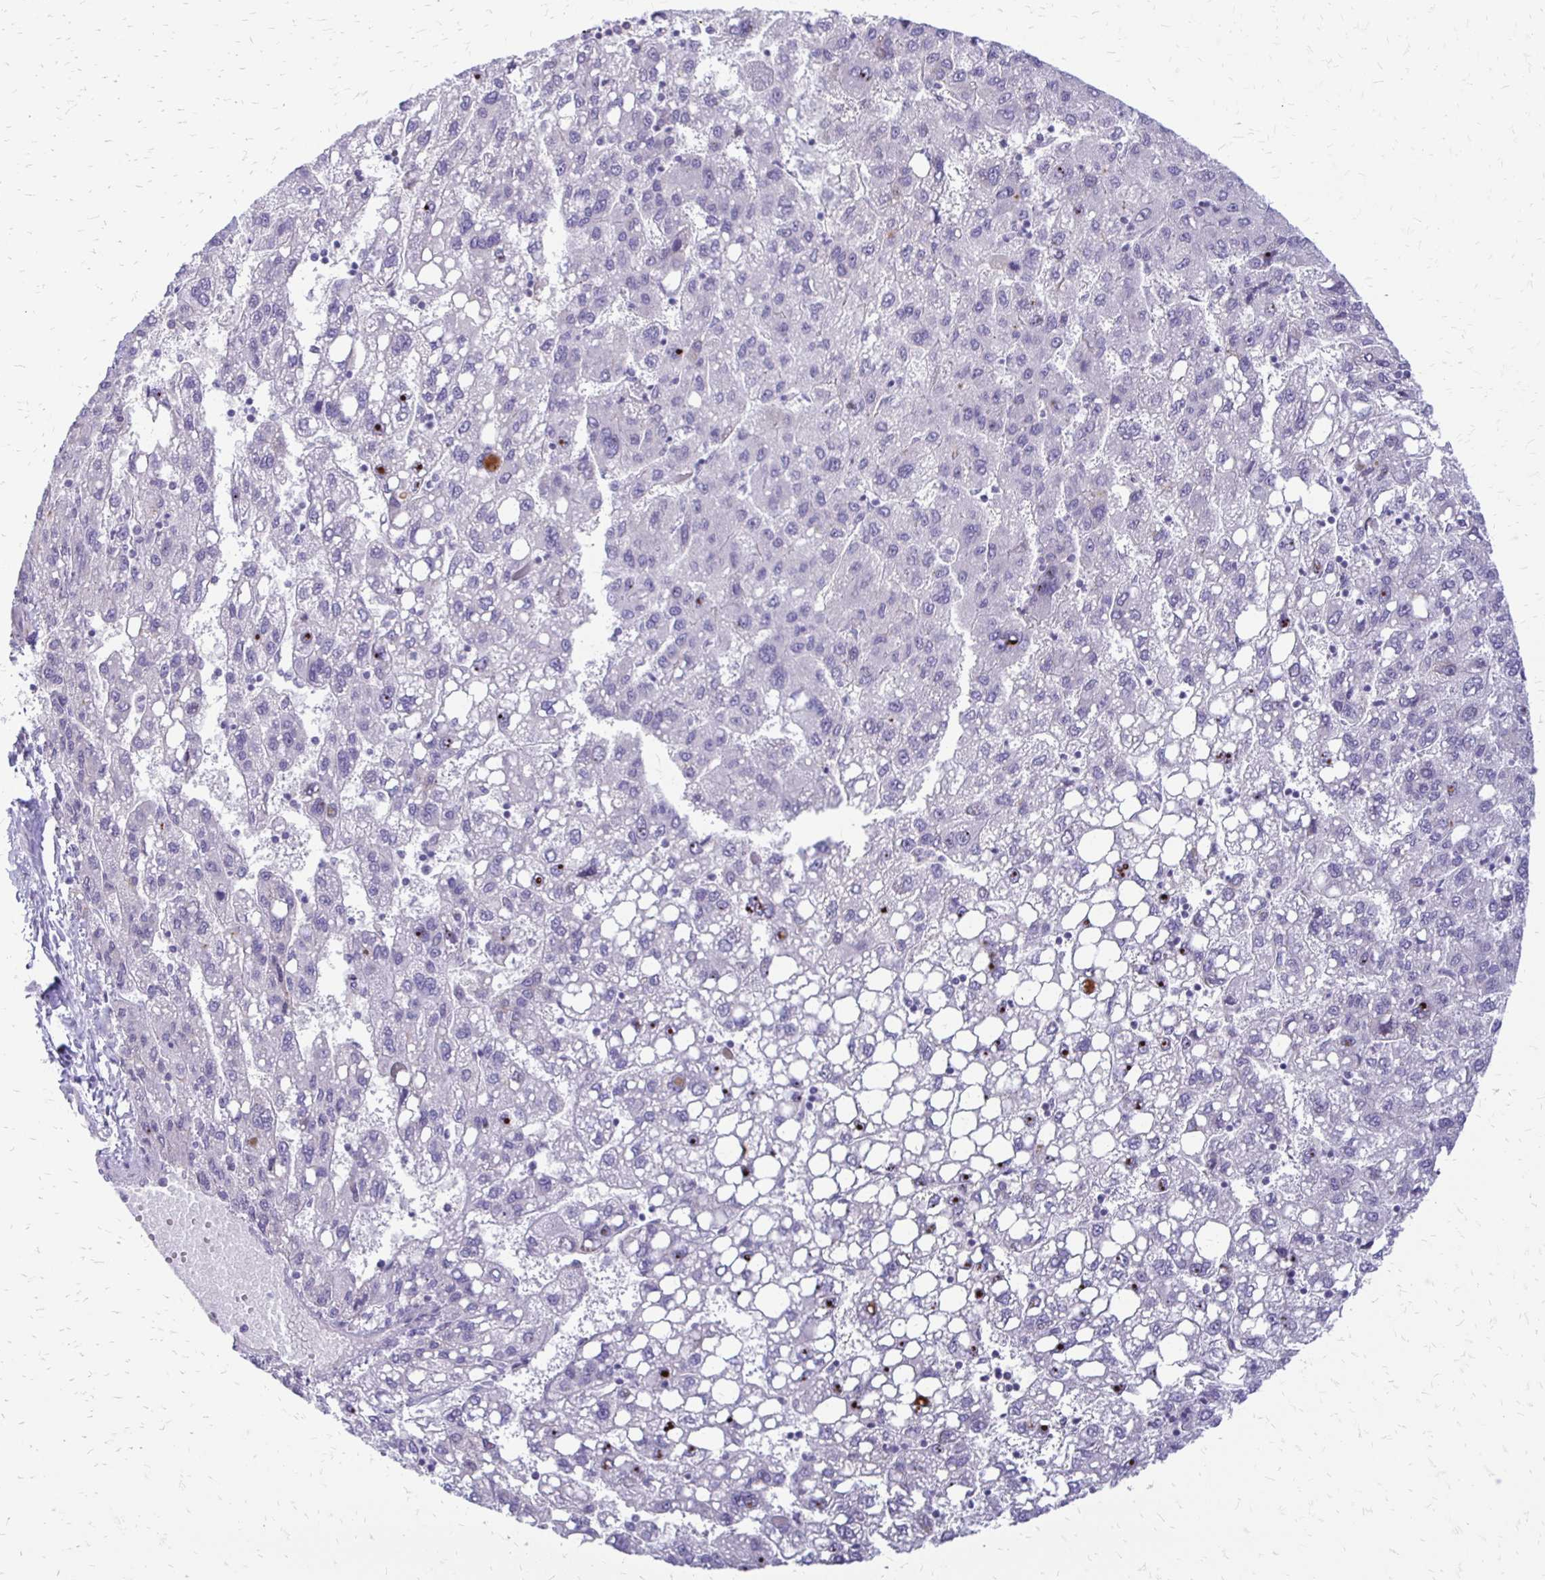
{"staining": {"intensity": "negative", "quantity": "none", "location": "none"}, "tissue": "liver cancer", "cell_type": "Tumor cells", "image_type": "cancer", "snomed": [{"axis": "morphology", "description": "Carcinoma, Hepatocellular, NOS"}, {"axis": "topography", "description": "Liver"}], "caption": "Tumor cells are negative for protein expression in human liver hepatocellular carcinoma. (Immunohistochemistry (ihc), brightfield microscopy, high magnification).", "gene": "EPYC", "patient": {"sex": "female", "age": 82}}